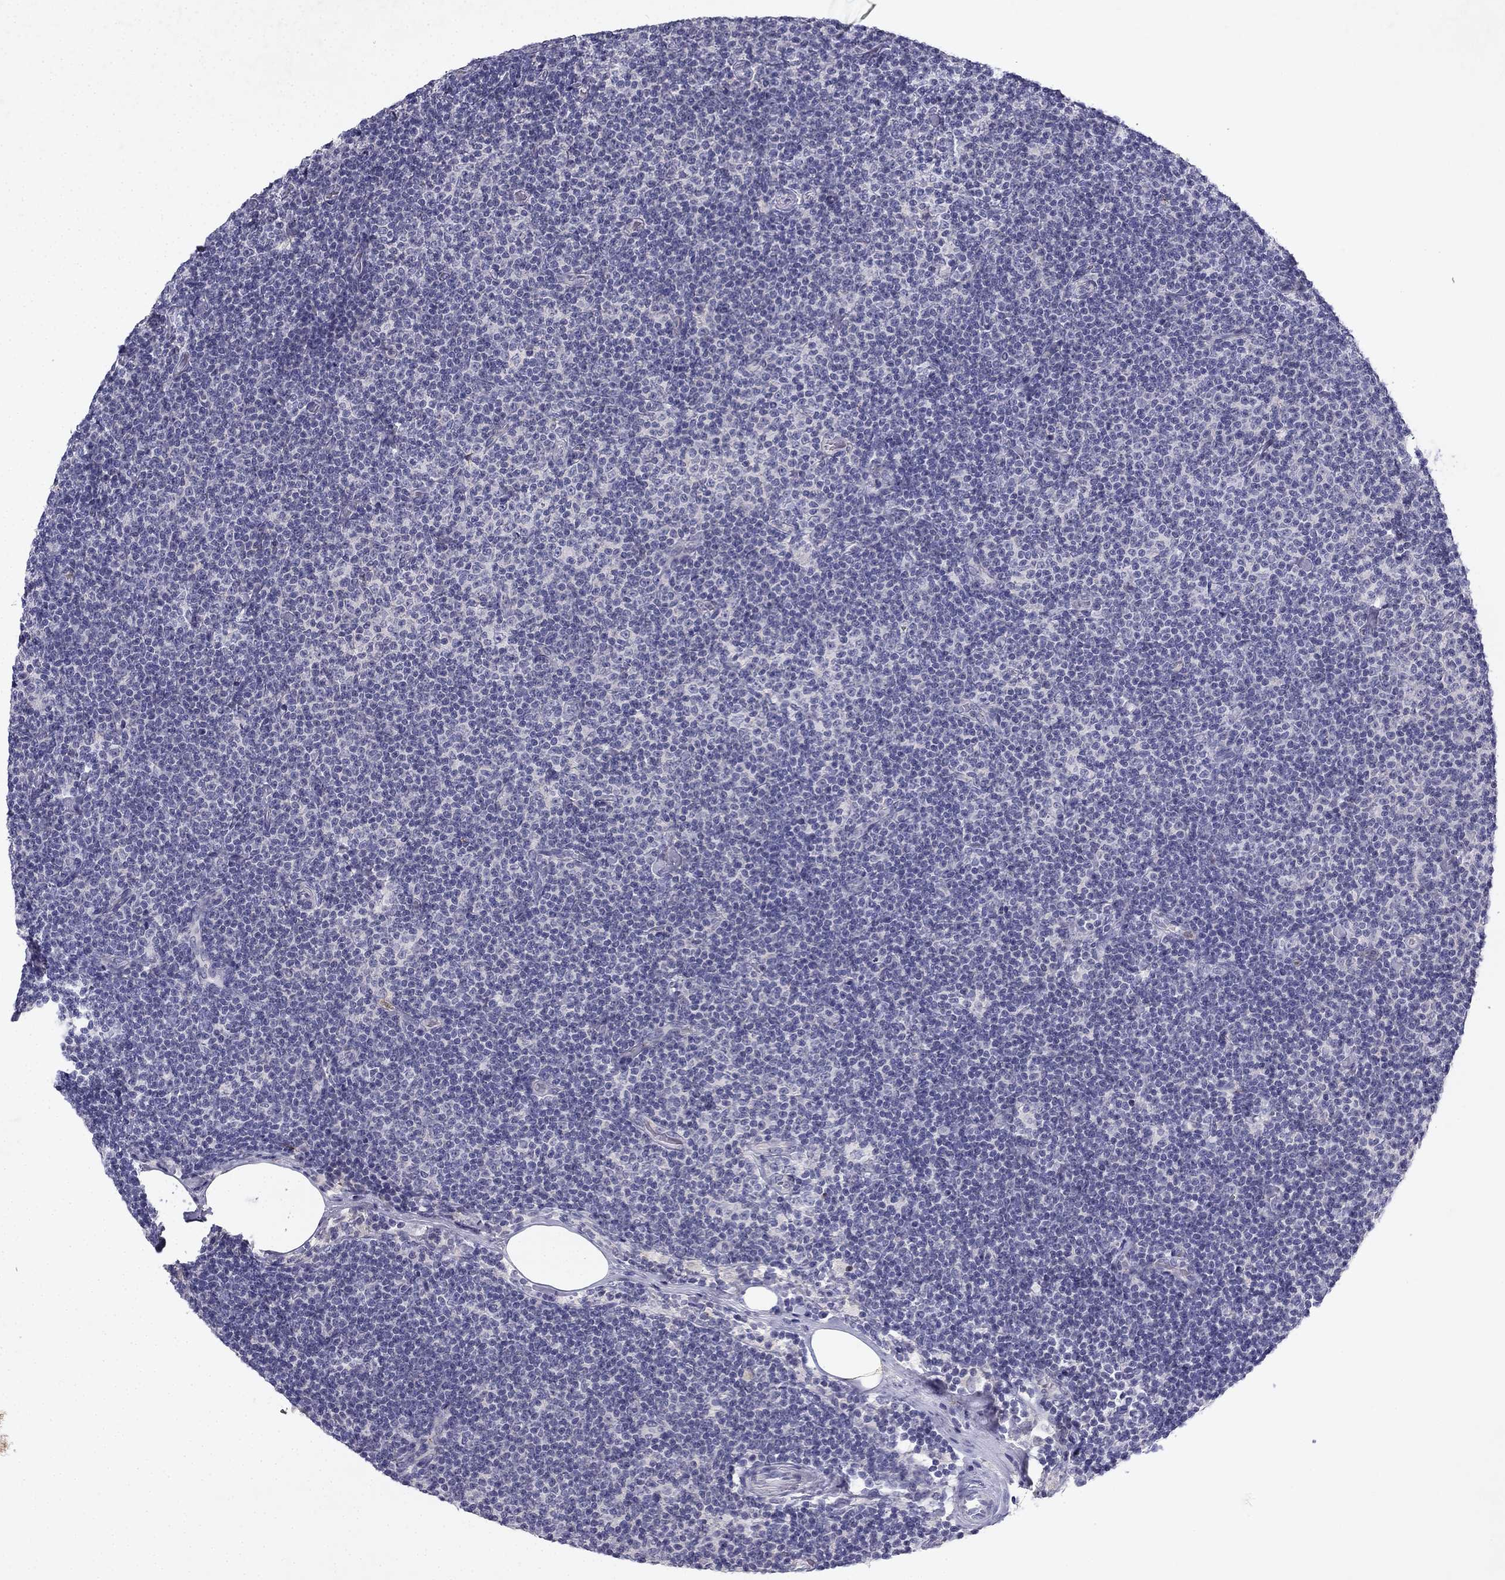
{"staining": {"intensity": "negative", "quantity": "none", "location": "none"}, "tissue": "lymphoma", "cell_type": "Tumor cells", "image_type": "cancer", "snomed": [{"axis": "morphology", "description": "Malignant lymphoma, non-Hodgkin's type, Low grade"}, {"axis": "topography", "description": "Lymph node"}], "caption": "Immunohistochemical staining of human lymphoma demonstrates no significant positivity in tumor cells.", "gene": "SLC6A4", "patient": {"sex": "male", "age": 81}}